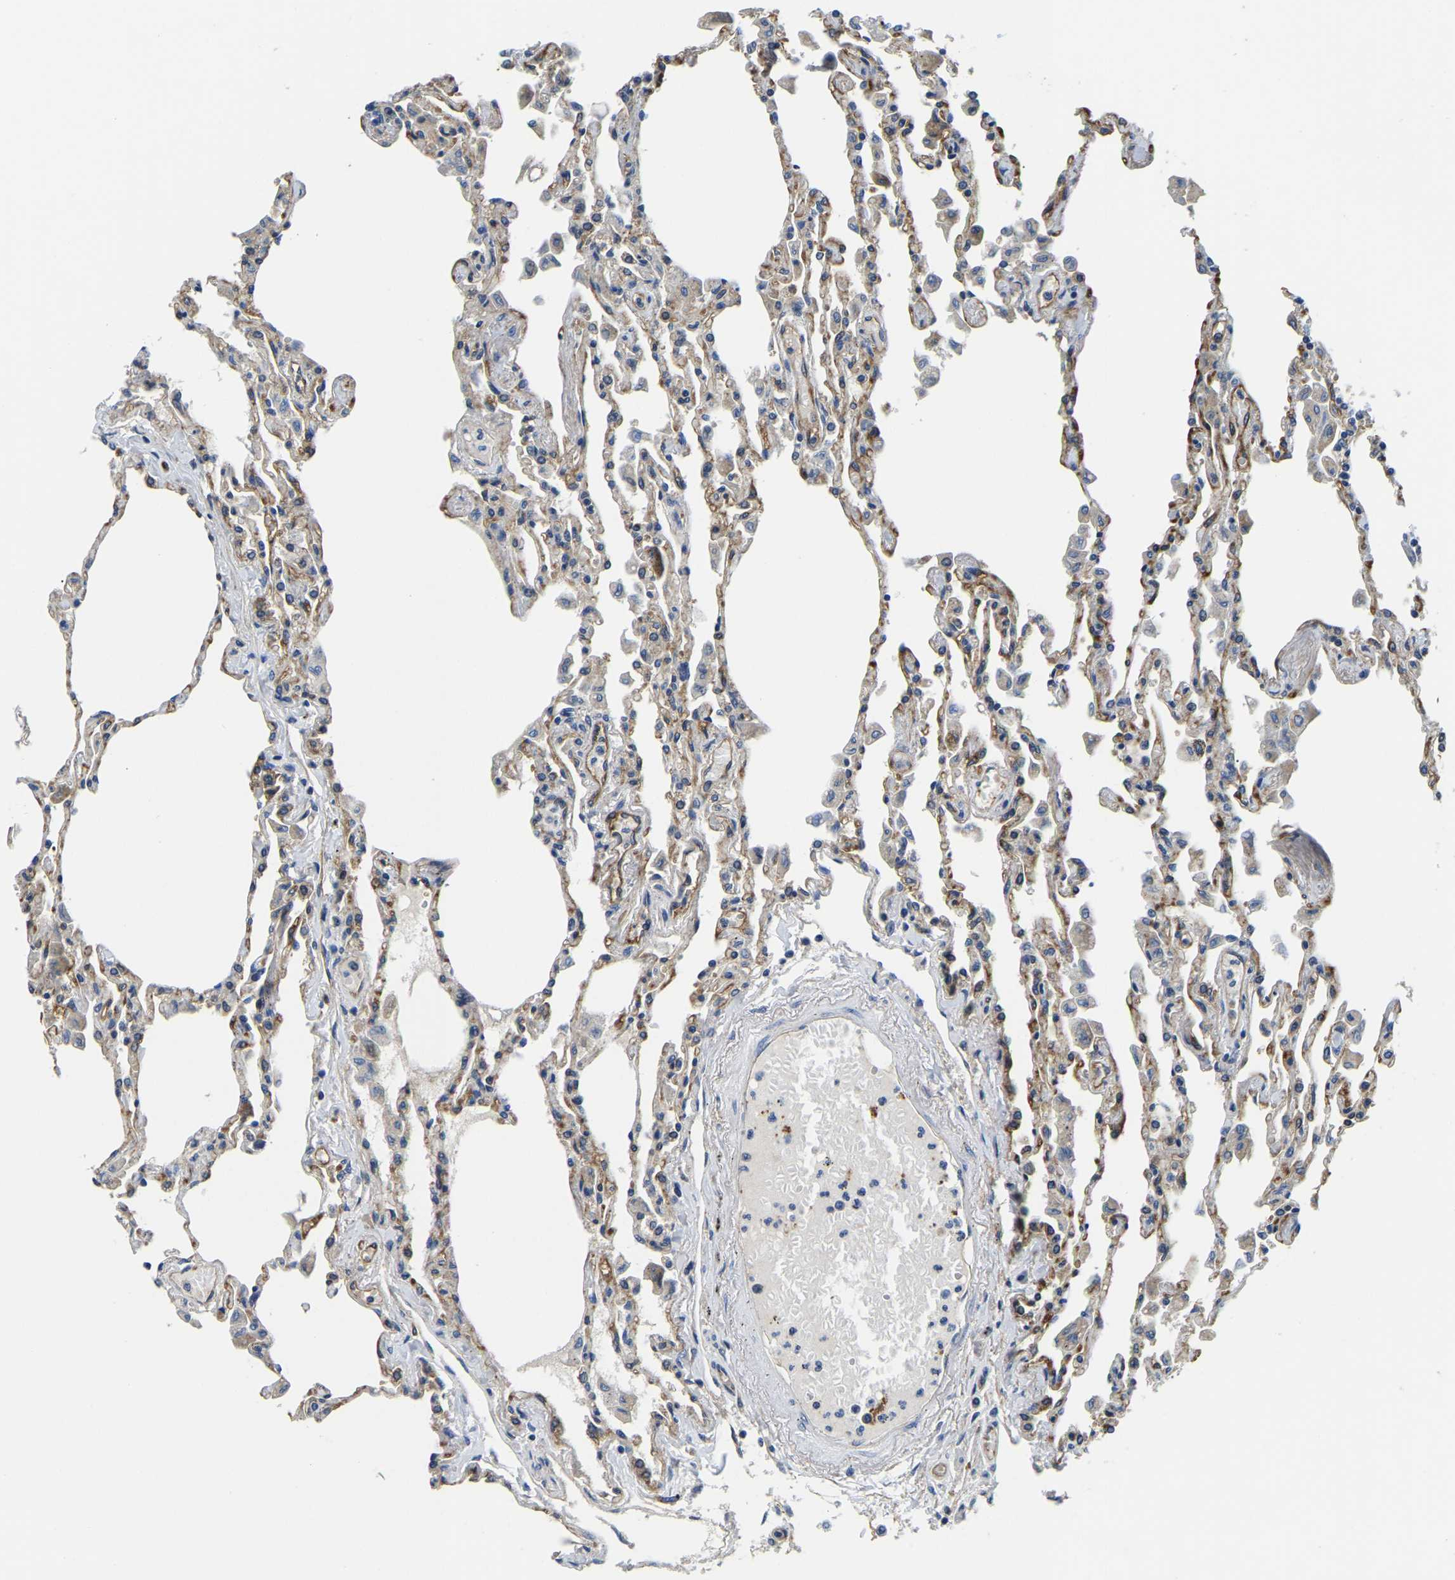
{"staining": {"intensity": "moderate", "quantity": "25%-75%", "location": "cytoplasmic/membranous"}, "tissue": "lung", "cell_type": "Alveolar cells", "image_type": "normal", "snomed": [{"axis": "morphology", "description": "Normal tissue, NOS"}, {"axis": "topography", "description": "Bronchus"}, {"axis": "topography", "description": "Lung"}], "caption": "Lung stained with a protein marker shows moderate staining in alveolar cells.", "gene": "ITGA2", "patient": {"sex": "female", "age": 49}}